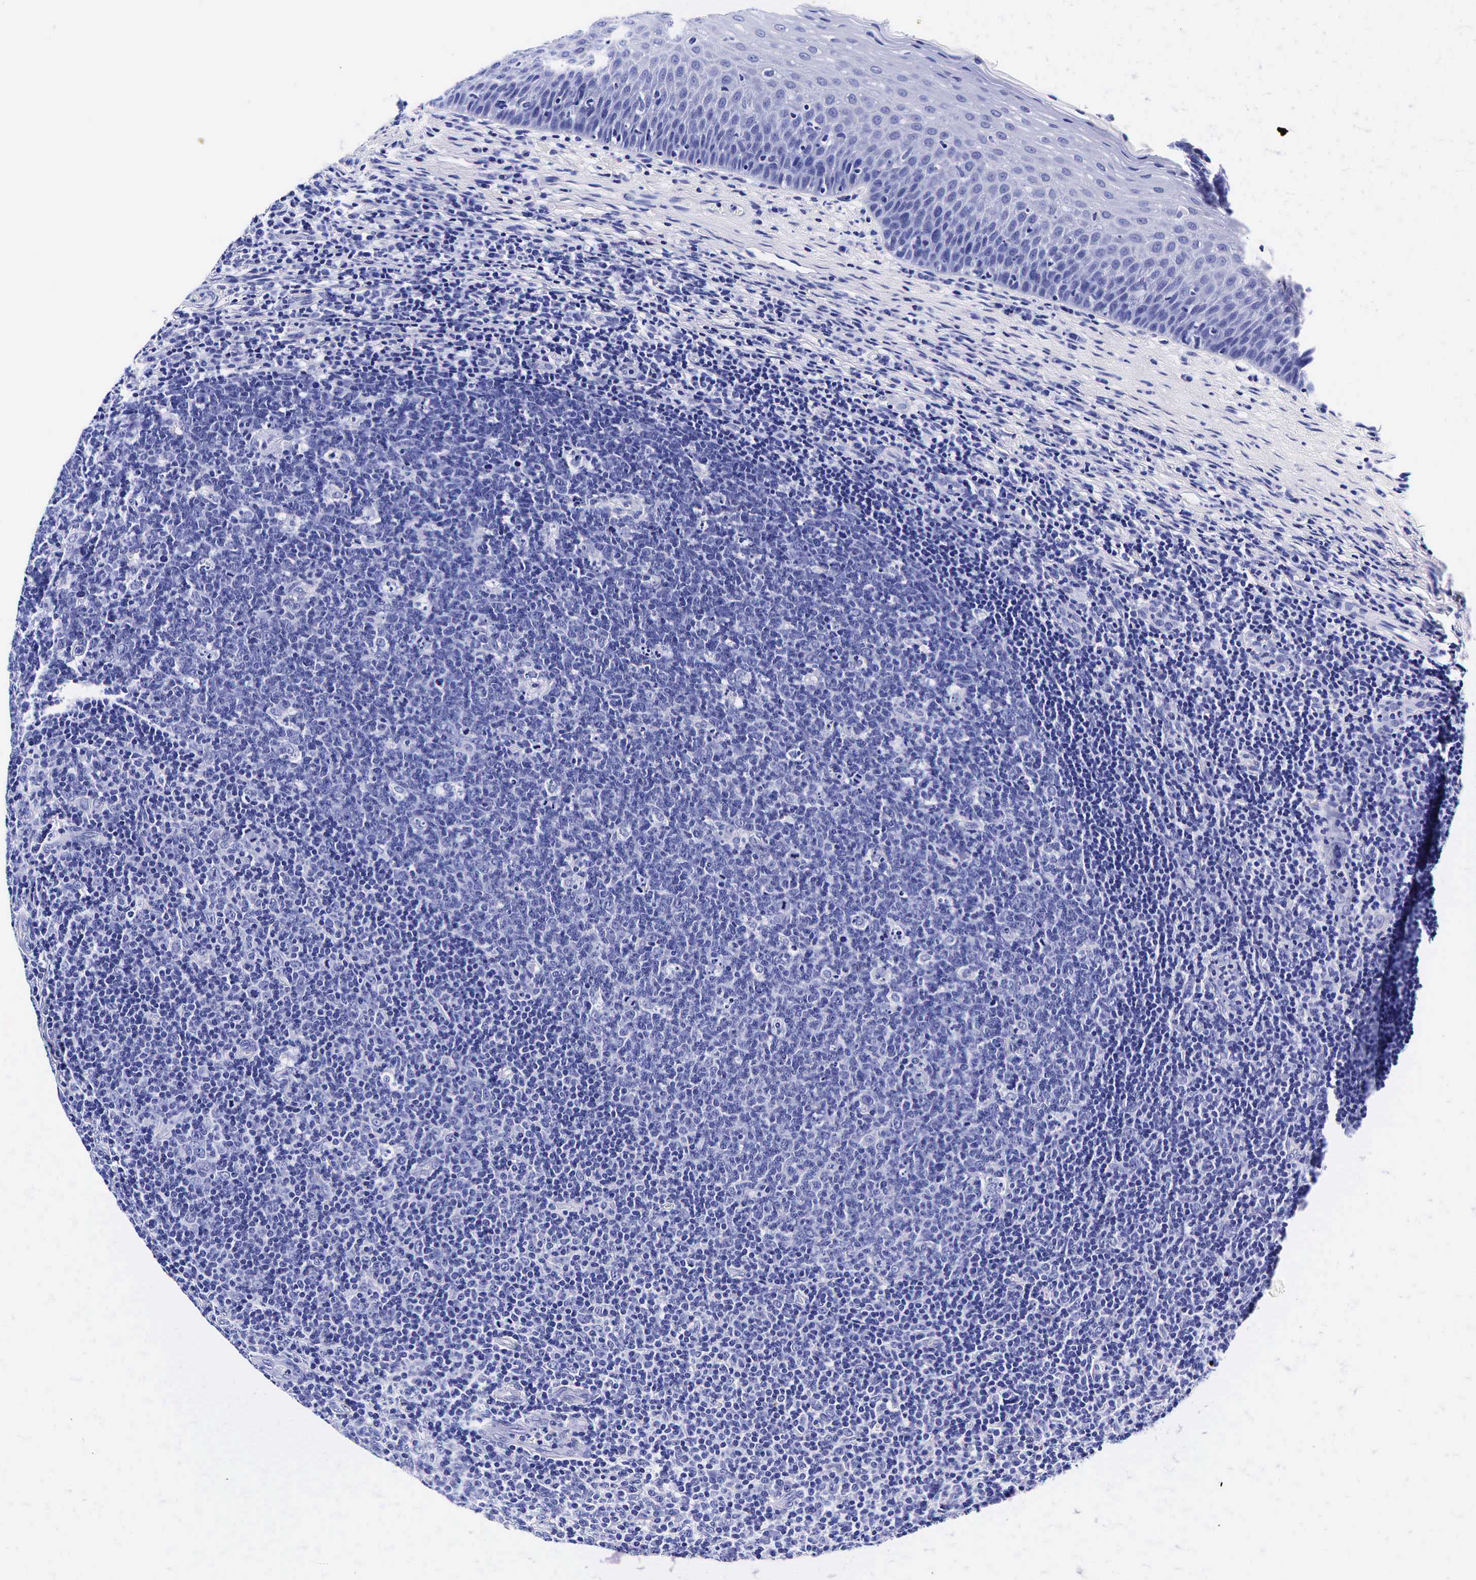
{"staining": {"intensity": "negative", "quantity": "none", "location": "none"}, "tissue": "tonsil", "cell_type": "Germinal center cells", "image_type": "normal", "snomed": [{"axis": "morphology", "description": "Normal tissue, NOS"}, {"axis": "topography", "description": "Tonsil"}], "caption": "DAB (3,3'-diaminobenzidine) immunohistochemical staining of unremarkable human tonsil exhibits no significant positivity in germinal center cells.", "gene": "GCG", "patient": {"sex": "male", "age": 6}}